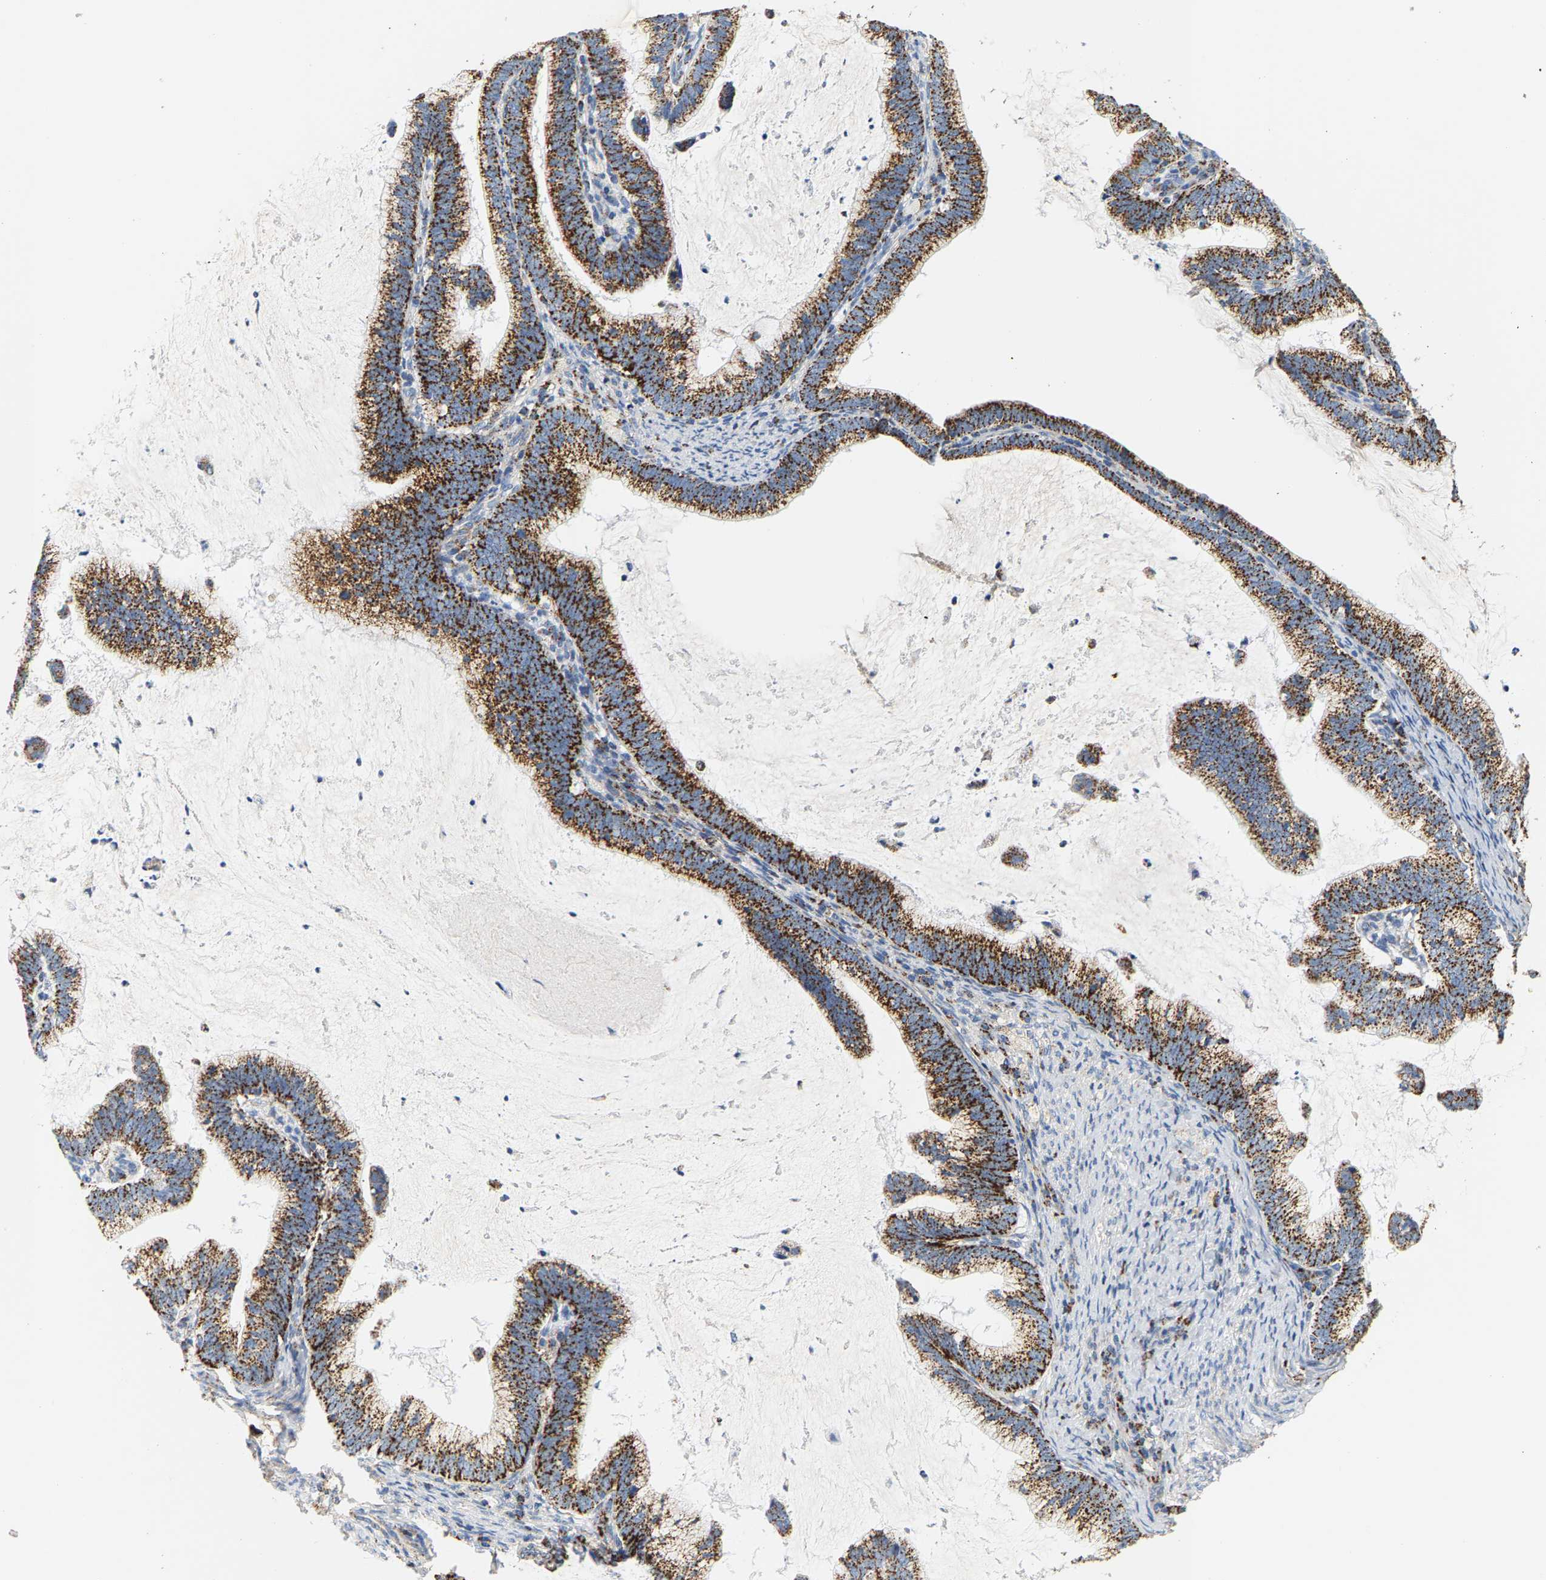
{"staining": {"intensity": "strong", "quantity": ">75%", "location": "cytoplasmic/membranous"}, "tissue": "cervical cancer", "cell_type": "Tumor cells", "image_type": "cancer", "snomed": [{"axis": "morphology", "description": "Adenocarcinoma, NOS"}, {"axis": "topography", "description": "Cervix"}], "caption": "Immunohistochemistry histopathology image of neoplastic tissue: adenocarcinoma (cervical) stained using immunohistochemistry demonstrates high levels of strong protein expression localized specifically in the cytoplasmic/membranous of tumor cells, appearing as a cytoplasmic/membranous brown color.", "gene": "SHMT2", "patient": {"sex": "female", "age": 36}}